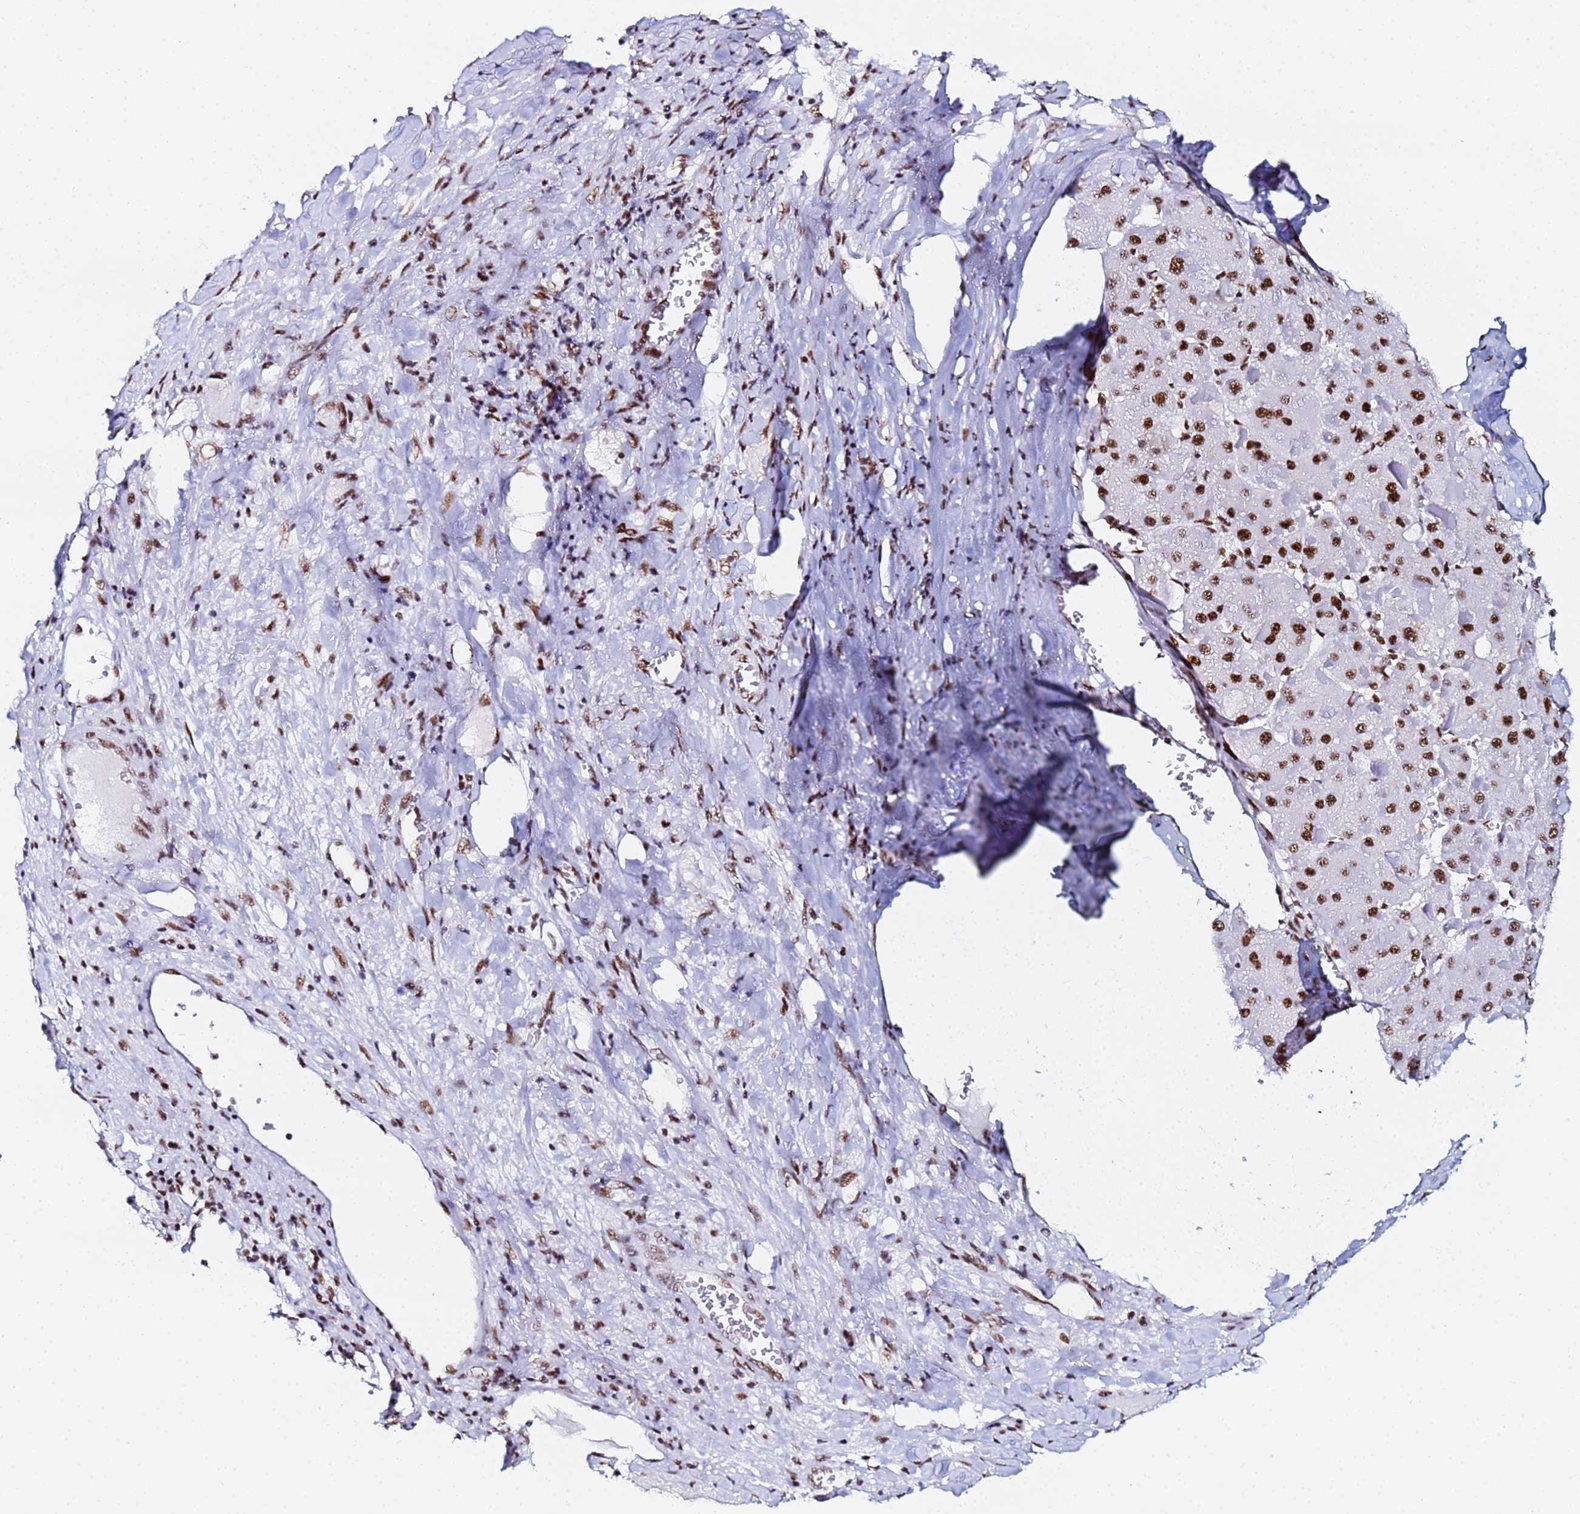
{"staining": {"intensity": "strong", "quantity": ">75%", "location": "nuclear"}, "tissue": "liver cancer", "cell_type": "Tumor cells", "image_type": "cancer", "snomed": [{"axis": "morphology", "description": "Carcinoma, Hepatocellular, NOS"}, {"axis": "topography", "description": "Liver"}], "caption": "Protein expression by immunohistochemistry (IHC) displays strong nuclear staining in about >75% of tumor cells in liver cancer.", "gene": "SNRPA1", "patient": {"sex": "female", "age": 73}}